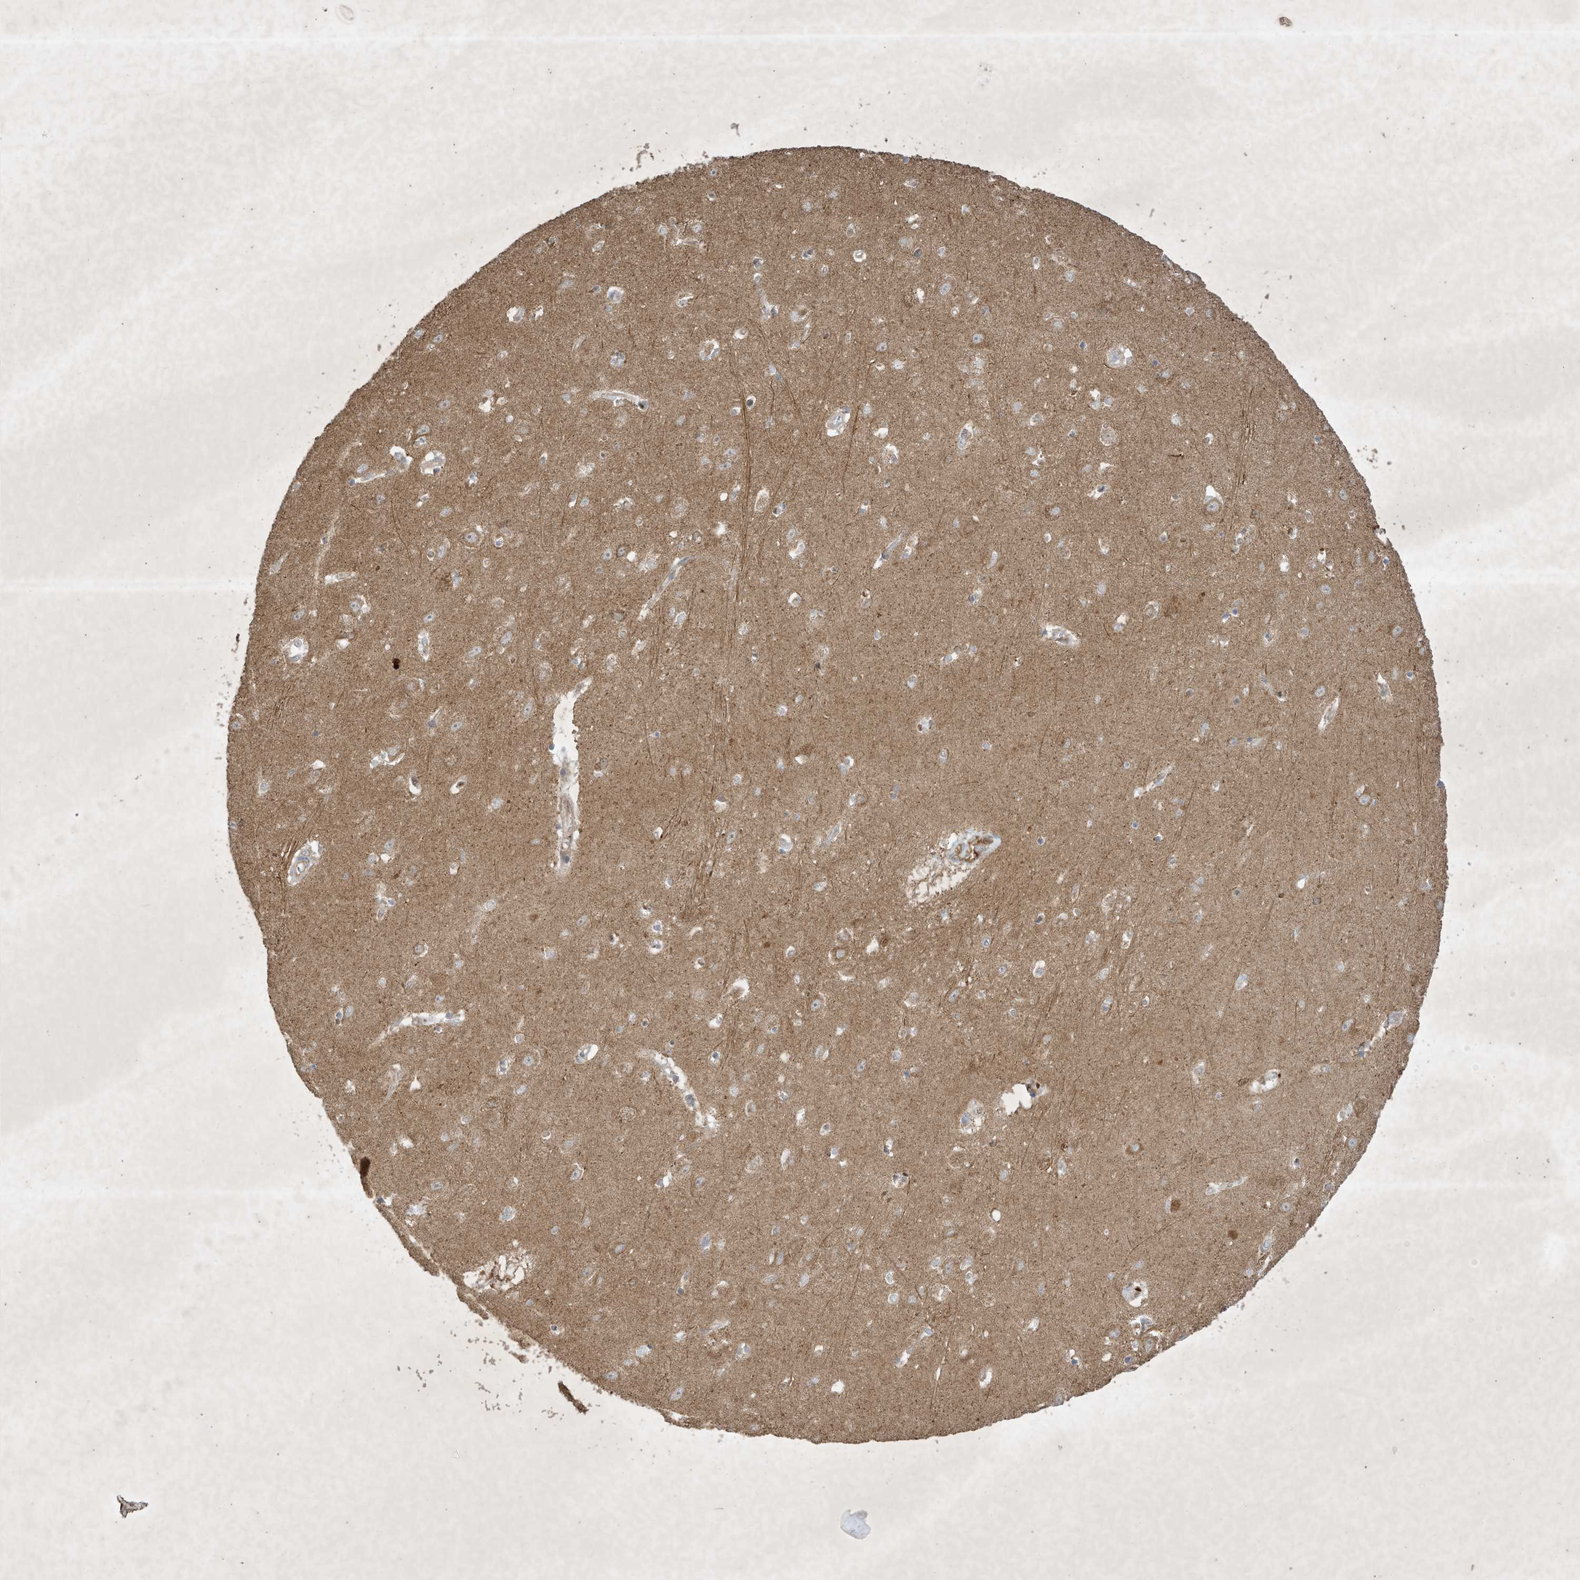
{"staining": {"intensity": "moderate", "quantity": "<25%", "location": "cytoplasmic/membranous"}, "tissue": "hippocampus", "cell_type": "Glial cells", "image_type": "normal", "snomed": [{"axis": "morphology", "description": "Normal tissue, NOS"}, {"axis": "topography", "description": "Hippocampus"}], "caption": "This photomicrograph demonstrates benign hippocampus stained with immunohistochemistry (IHC) to label a protein in brown. The cytoplasmic/membranous of glial cells show moderate positivity for the protein. Nuclei are counter-stained blue.", "gene": "SYNJ2", "patient": {"sex": "female", "age": 64}}